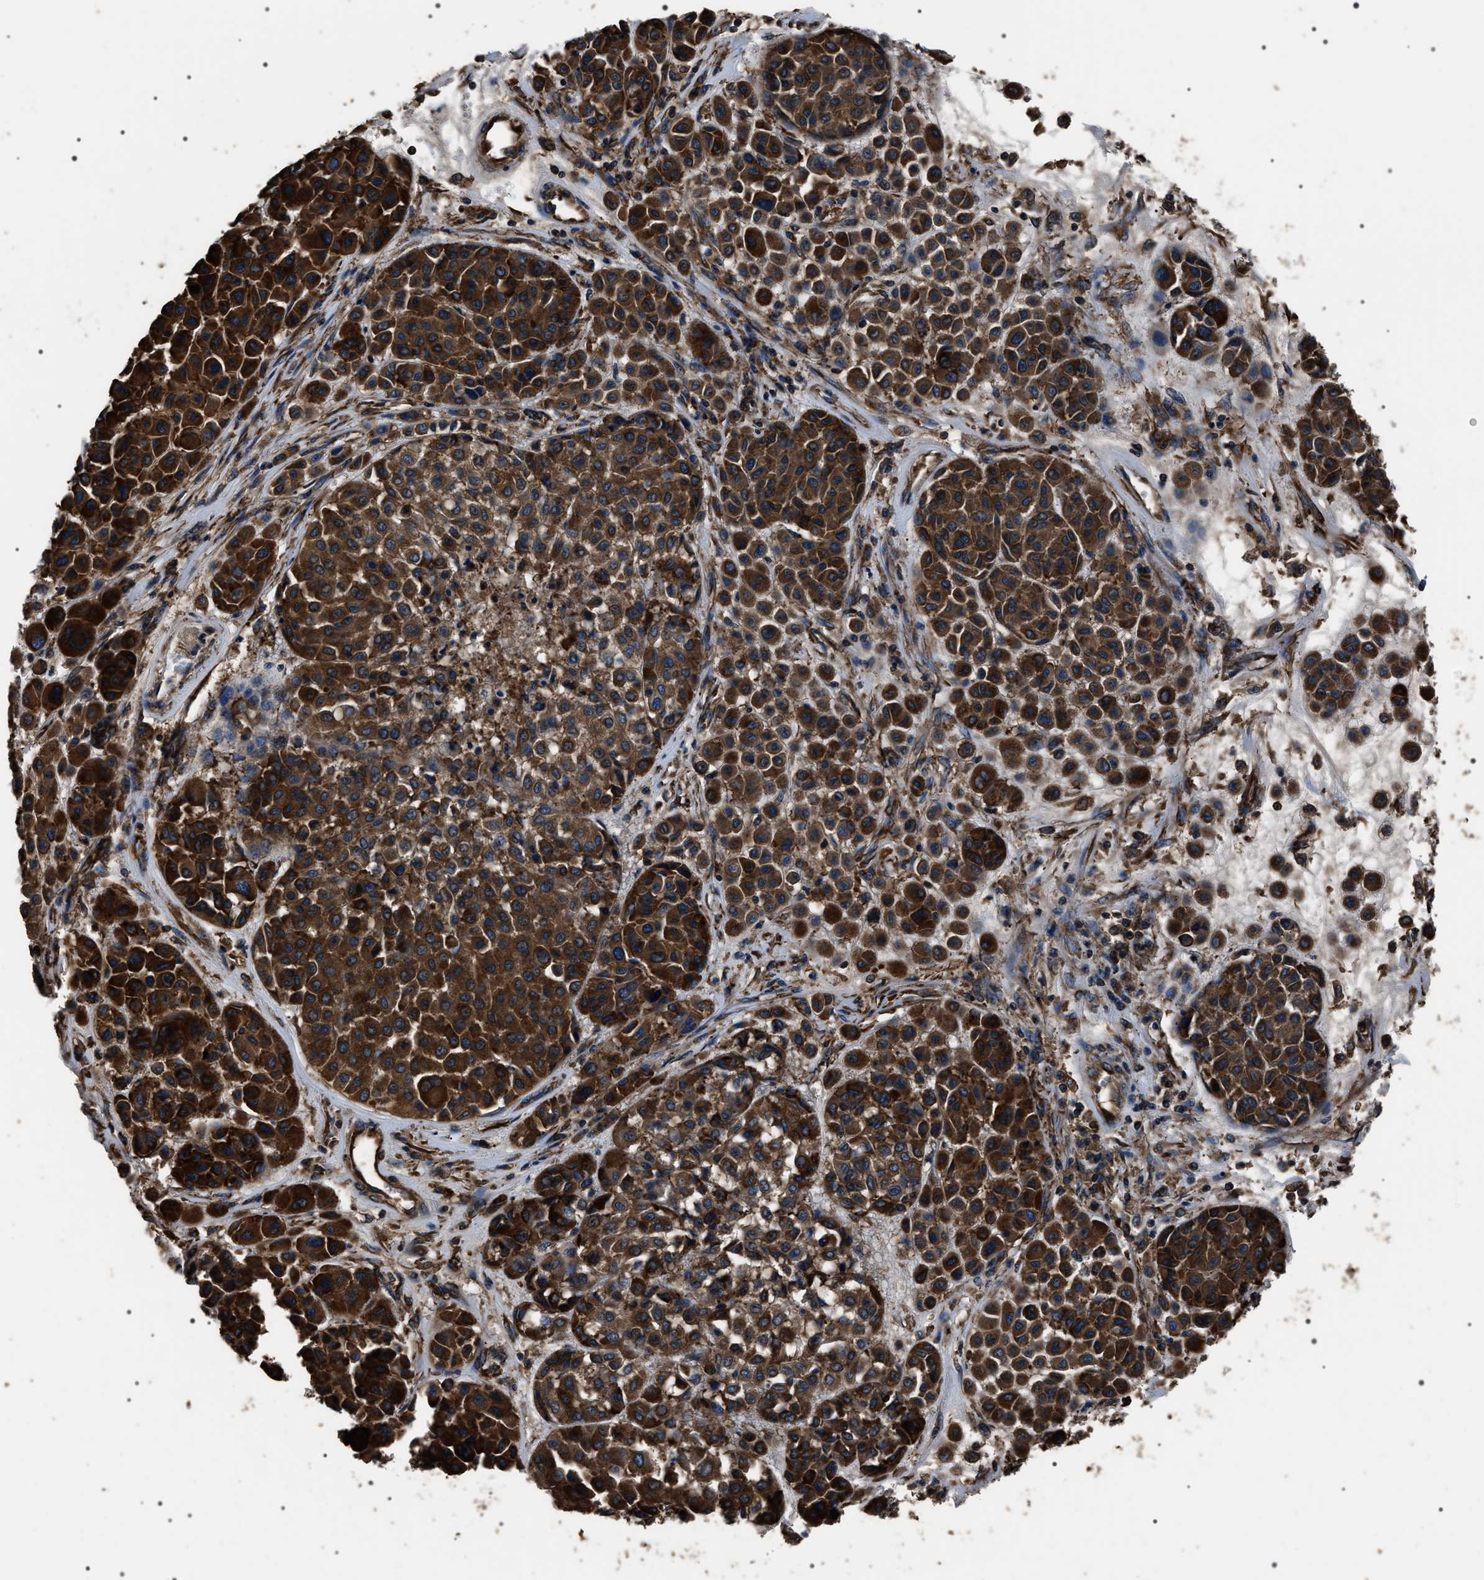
{"staining": {"intensity": "strong", "quantity": ">75%", "location": "cytoplasmic/membranous"}, "tissue": "melanoma", "cell_type": "Tumor cells", "image_type": "cancer", "snomed": [{"axis": "morphology", "description": "Malignant melanoma, Metastatic site"}, {"axis": "topography", "description": "Soft tissue"}], "caption": "Malignant melanoma (metastatic site) was stained to show a protein in brown. There is high levels of strong cytoplasmic/membranous staining in about >75% of tumor cells.", "gene": "HSCB", "patient": {"sex": "male", "age": 41}}